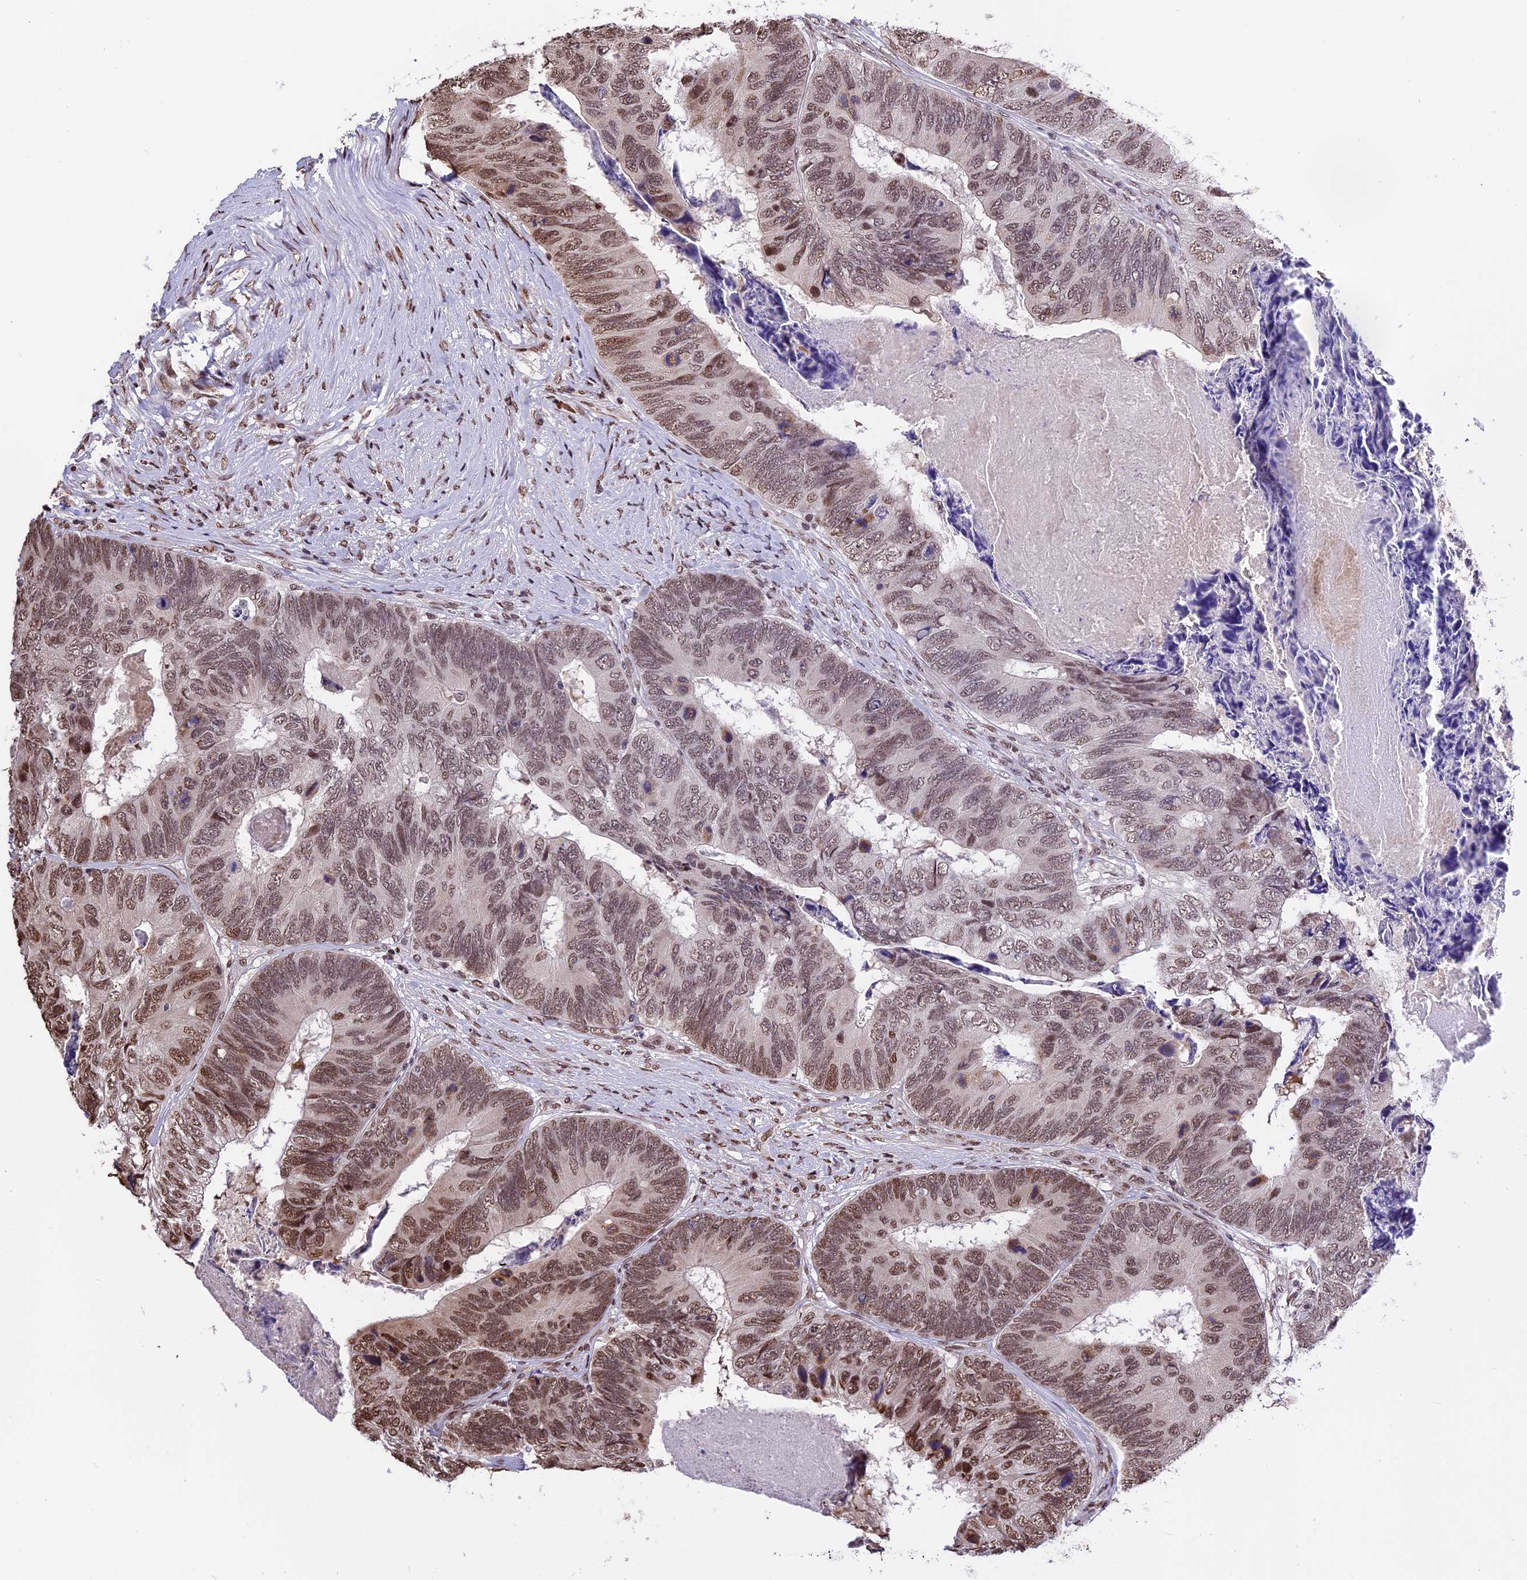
{"staining": {"intensity": "moderate", "quantity": ">75%", "location": "nuclear"}, "tissue": "colorectal cancer", "cell_type": "Tumor cells", "image_type": "cancer", "snomed": [{"axis": "morphology", "description": "Adenocarcinoma, NOS"}, {"axis": "topography", "description": "Colon"}], "caption": "A histopathology image showing moderate nuclear staining in about >75% of tumor cells in adenocarcinoma (colorectal), as visualized by brown immunohistochemical staining.", "gene": "POLR3E", "patient": {"sex": "female", "age": 67}}